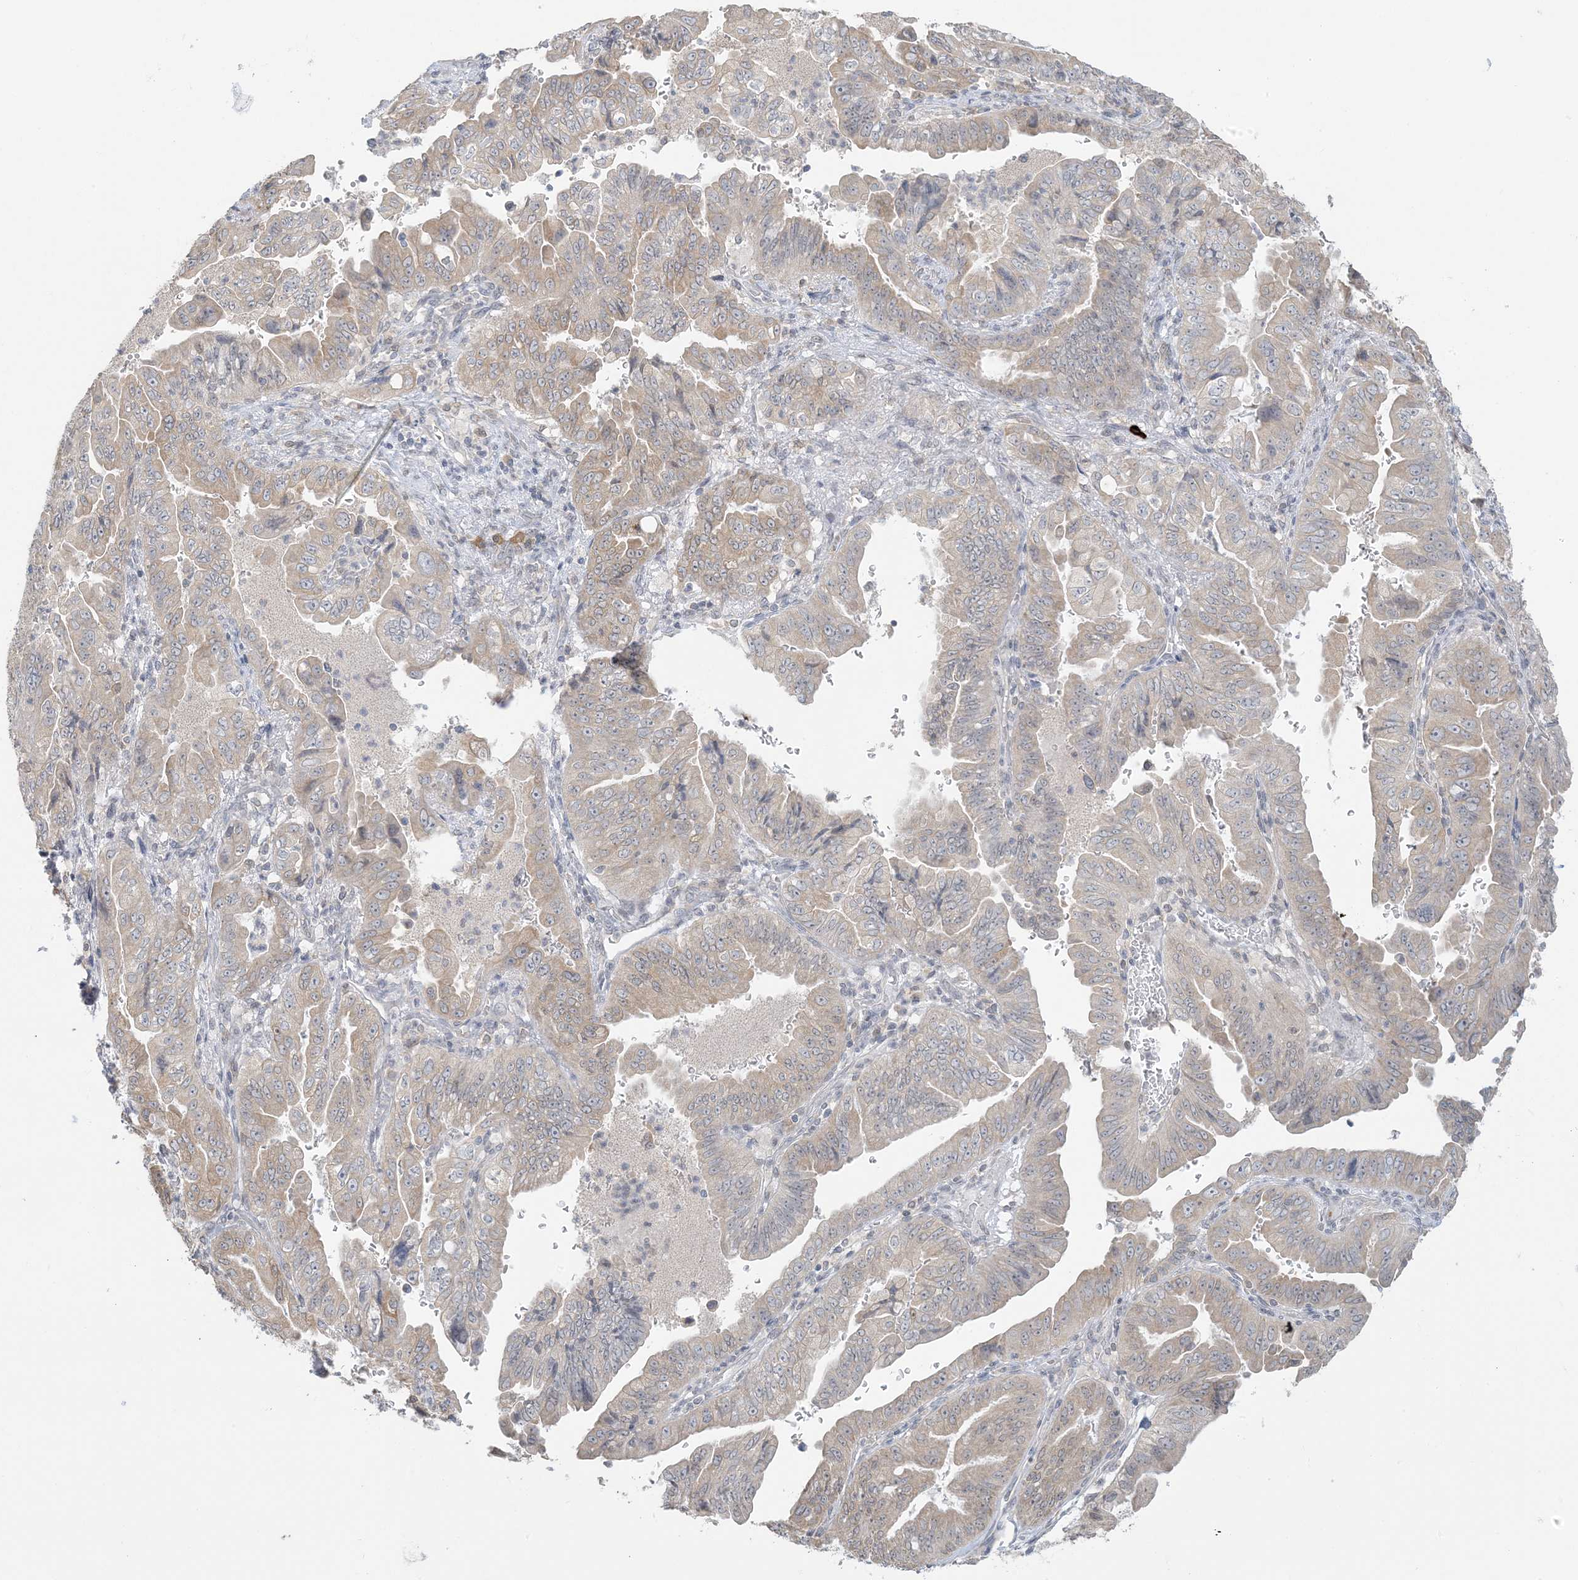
{"staining": {"intensity": "weak", "quantity": ">75%", "location": "cytoplasmic/membranous"}, "tissue": "pancreatic cancer", "cell_type": "Tumor cells", "image_type": "cancer", "snomed": [{"axis": "morphology", "description": "Adenocarcinoma, NOS"}, {"axis": "topography", "description": "Pancreas"}], "caption": "This photomicrograph shows immunohistochemistry staining of adenocarcinoma (pancreatic), with low weak cytoplasmic/membranous positivity in about >75% of tumor cells.", "gene": "EEFSEC", "patient": {"sex": "male", "age": 70}}